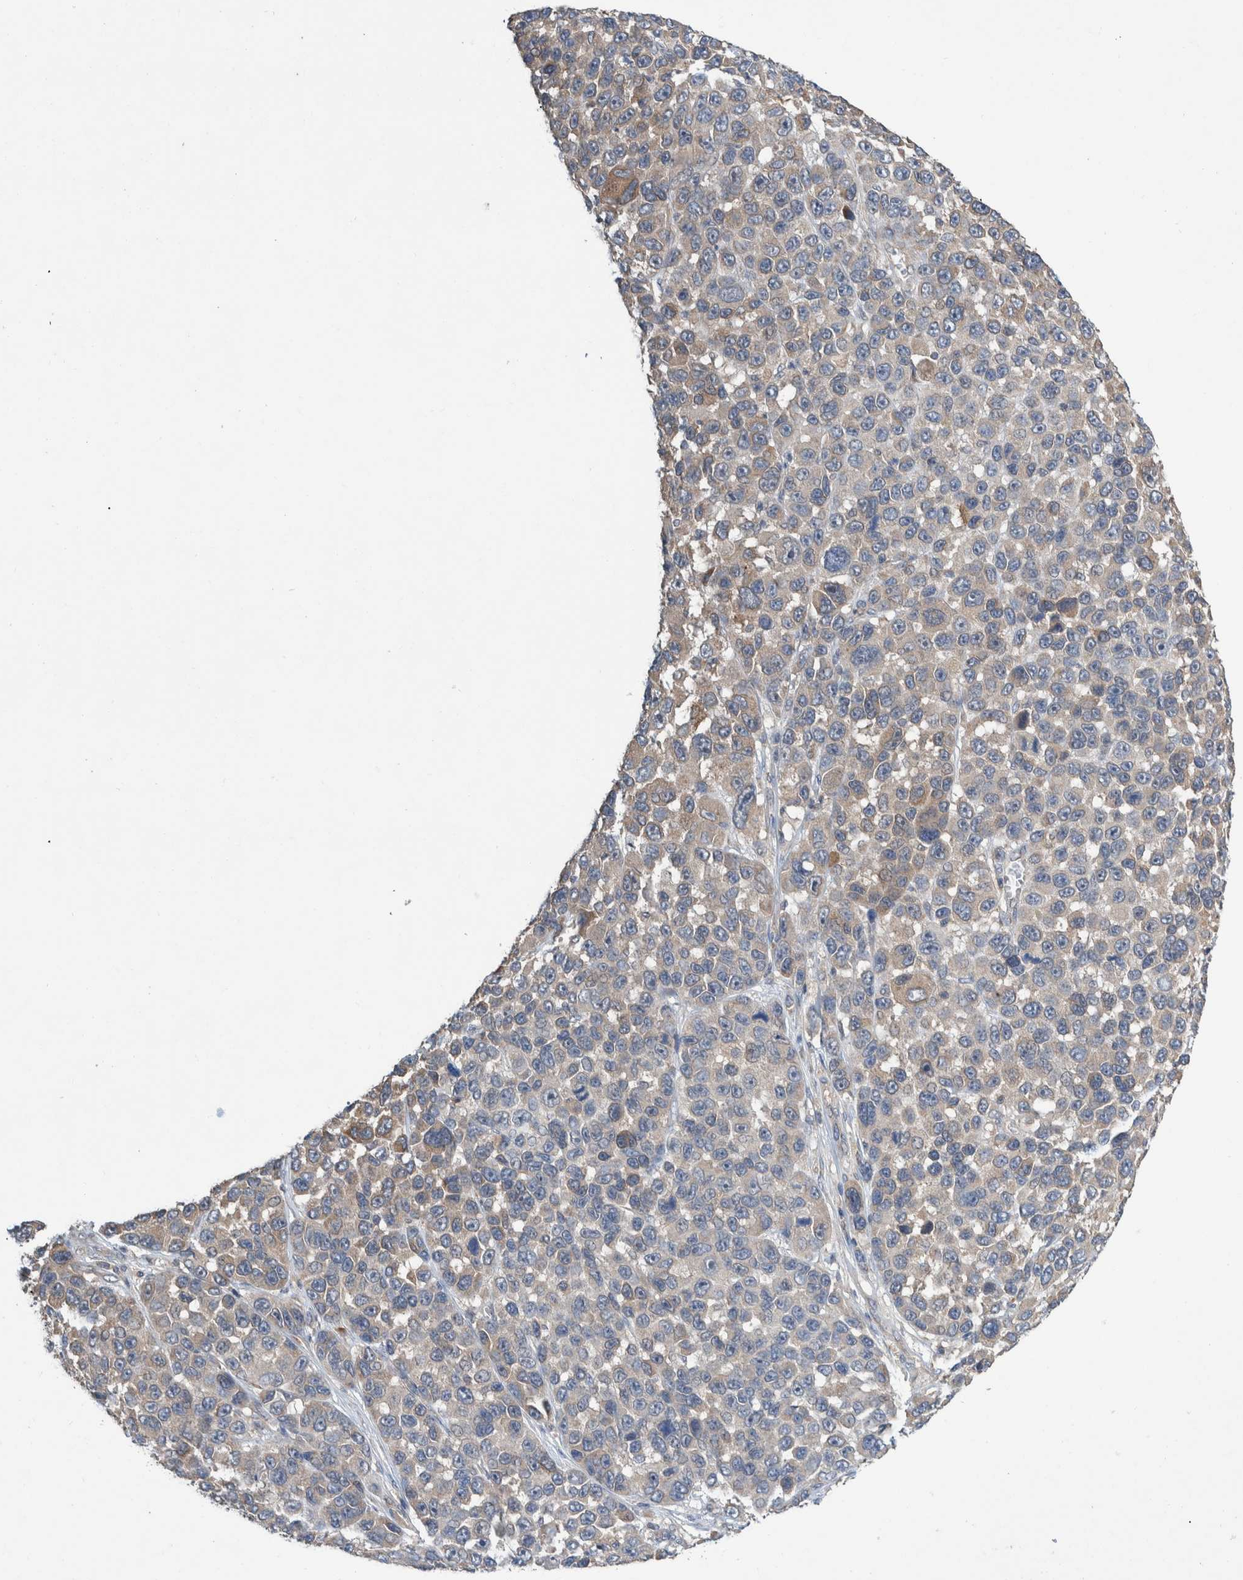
{"staining": {"intensity": "weak", "quantity": "<25%", "location": "cytoplasmic/membranous"}, "tissue": "melanoma", "cell_type": "Tumor cells", "image_type": "cancer", "snomed": [{"axis": "morphology", "description": "Malignant melanoma, NOS"}, {"axis": "topography", "description": "Skin"}], "caption": "High magnification brightfield microscopy of malignant melanoma stained with DAB (3,3'-diaminobenzidine) (brown) and counterstained with hematoxylin (blue): tumor cells show no significant expression.", "gene": "PLPBP", "patient": {"sex": "male", "age": 53}}